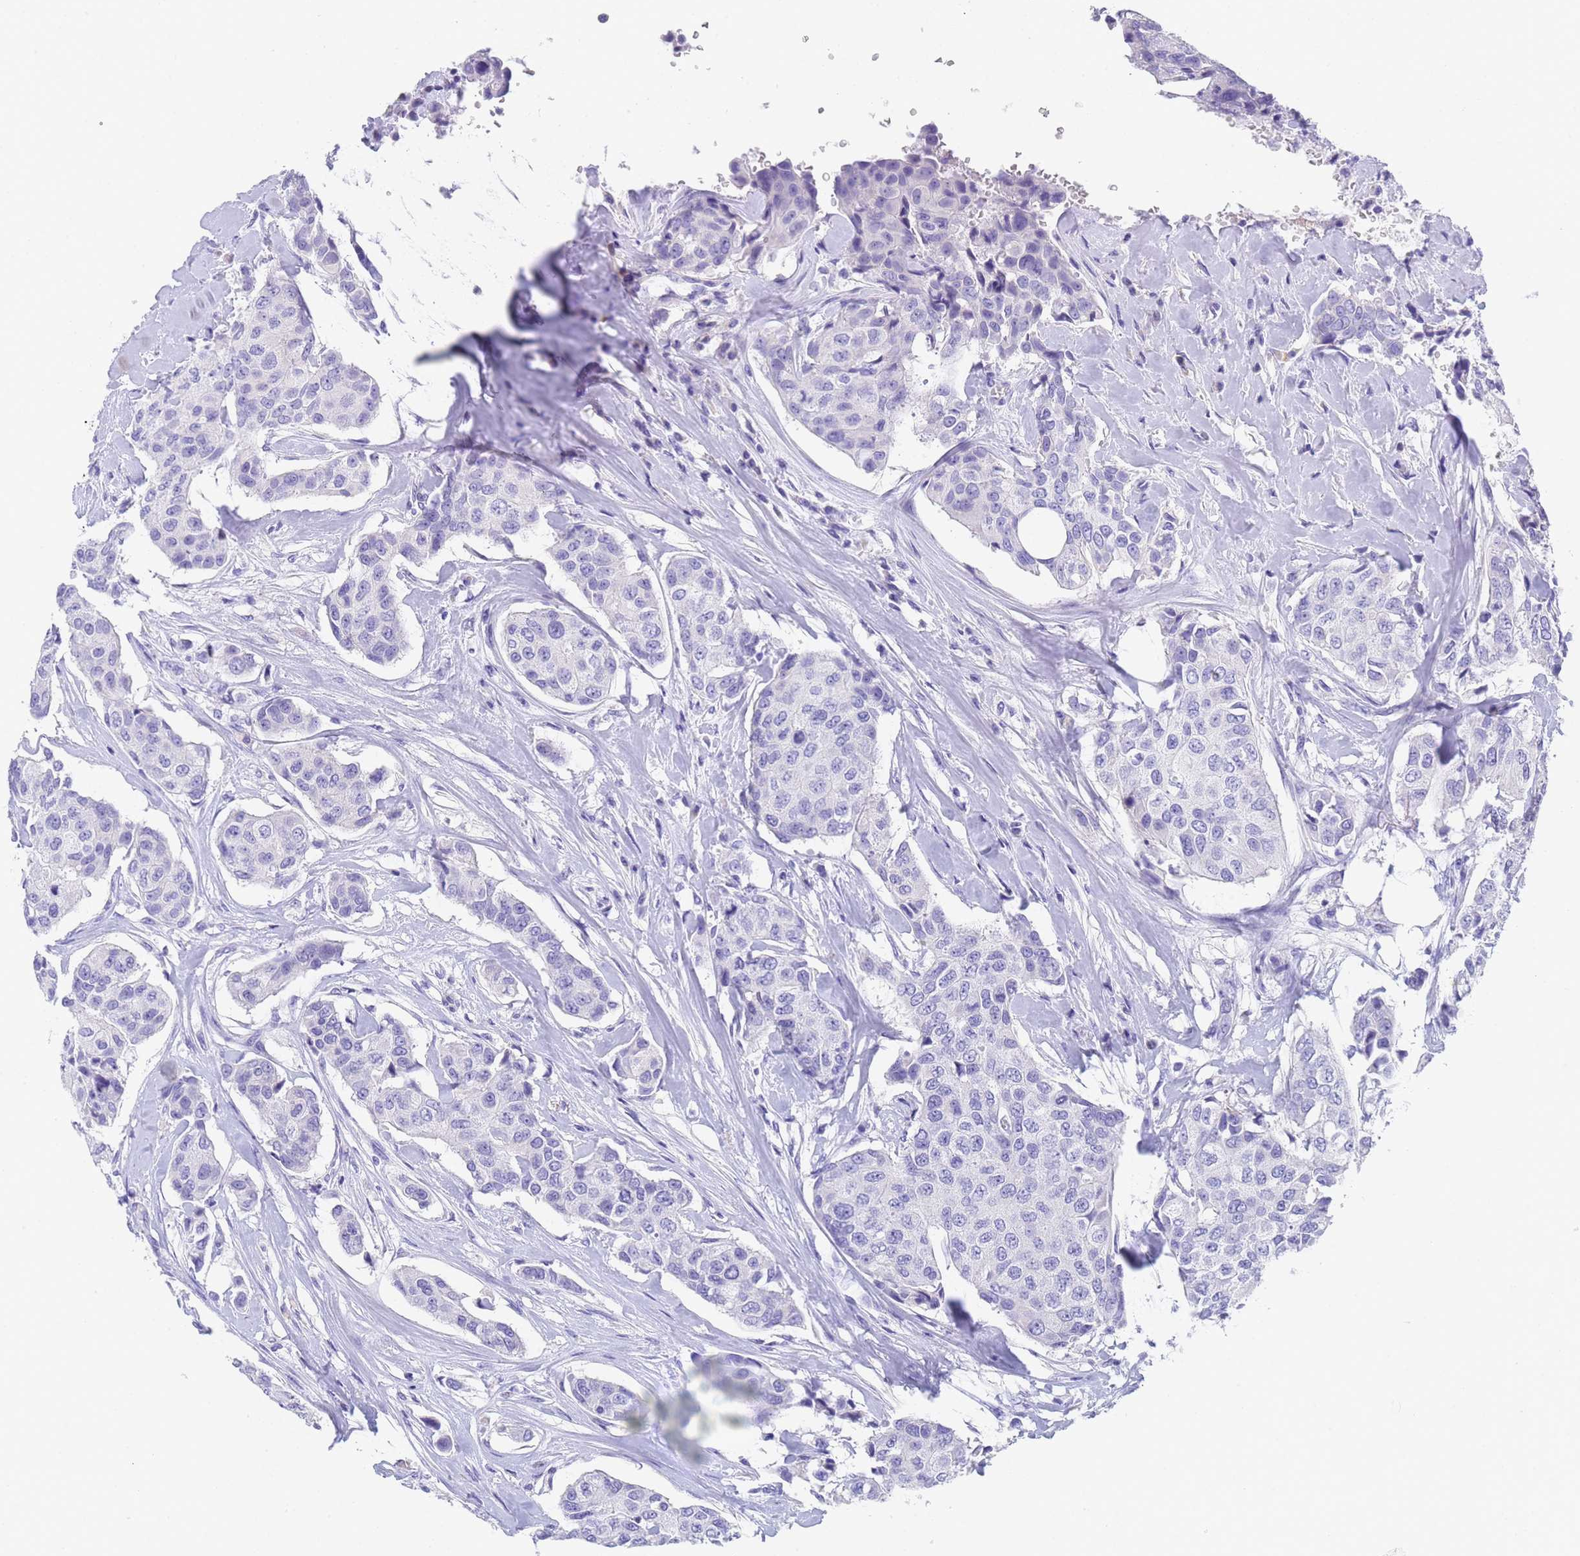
{"staining": {"intensity": "negative", "quantity": "none", "location": "none"}, "tissue": "breast cancer", "cell_type": "Tumor cells", "image_type": "cancer", "snomed": [{"axis": "morphology", "description": "Duct carcinoma"}, {"axis": "topography", "description": "Breast"}], "caption": "Tumor cells show no significant protein expression in breast cancer (infiltrating ductal carcinoma).", "gene": "STATH", "patient": {"sex": "female", "age": 80}}